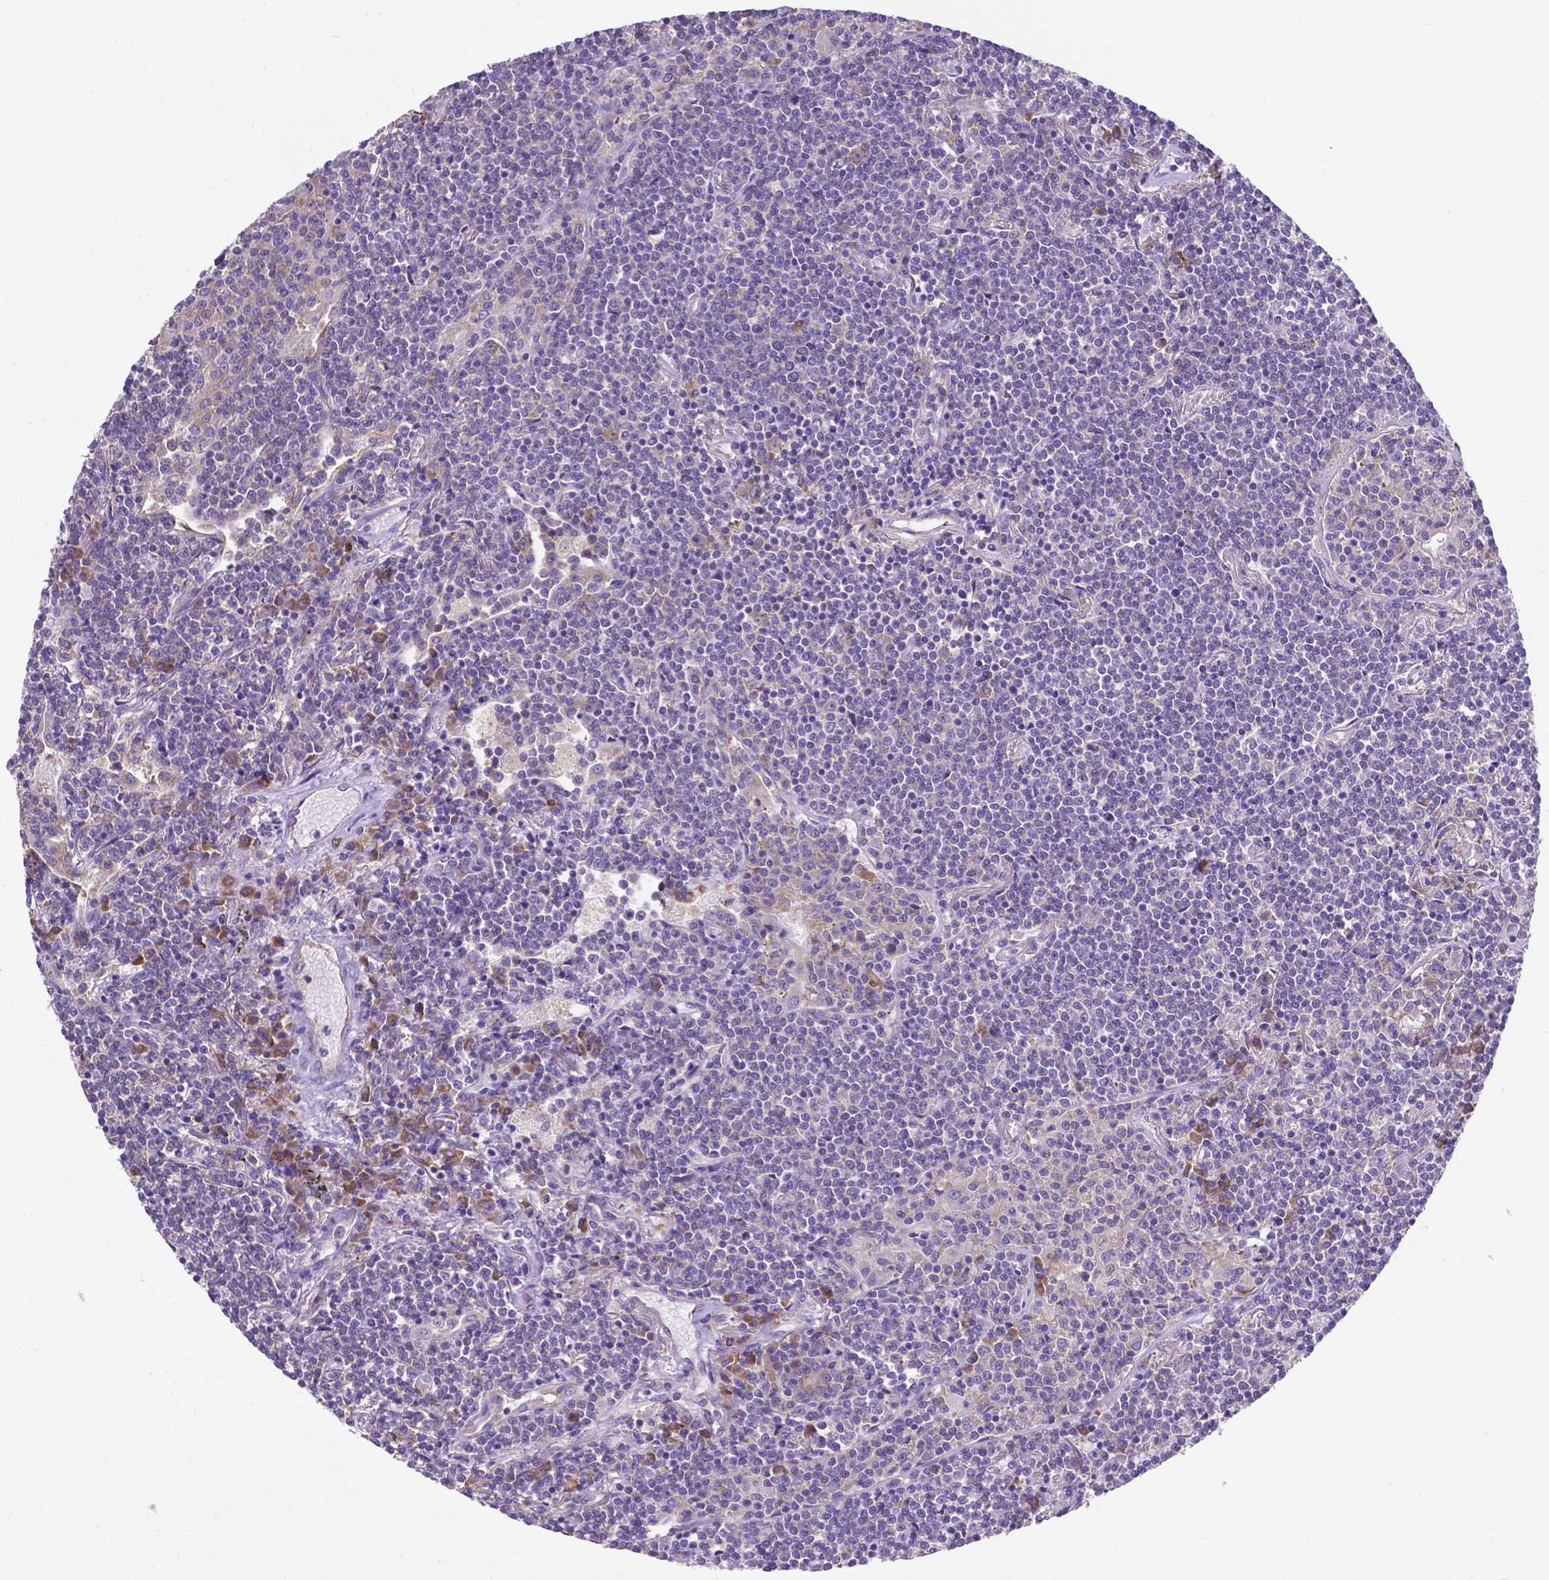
{"staining": {"intensity": "negative", "quantity": "none", "location": "none"}, "tissue": "lymphoma", "cell_type": "Tumor cells", "image_type": "cancer", "snomed": [{"axis": "morphology", "description": "Malignant lymphoma, non-Hodgkin's type, Low grade"}, {"axis": "topography", "description": "Lung"}], "caption": "There is no significant positivity in tumor cells of lymphoma. (DAB immunohistochemistry (IHC), high magnification).", "gene": "RPL6", "patient": {"sex": "female", "age": 71}}